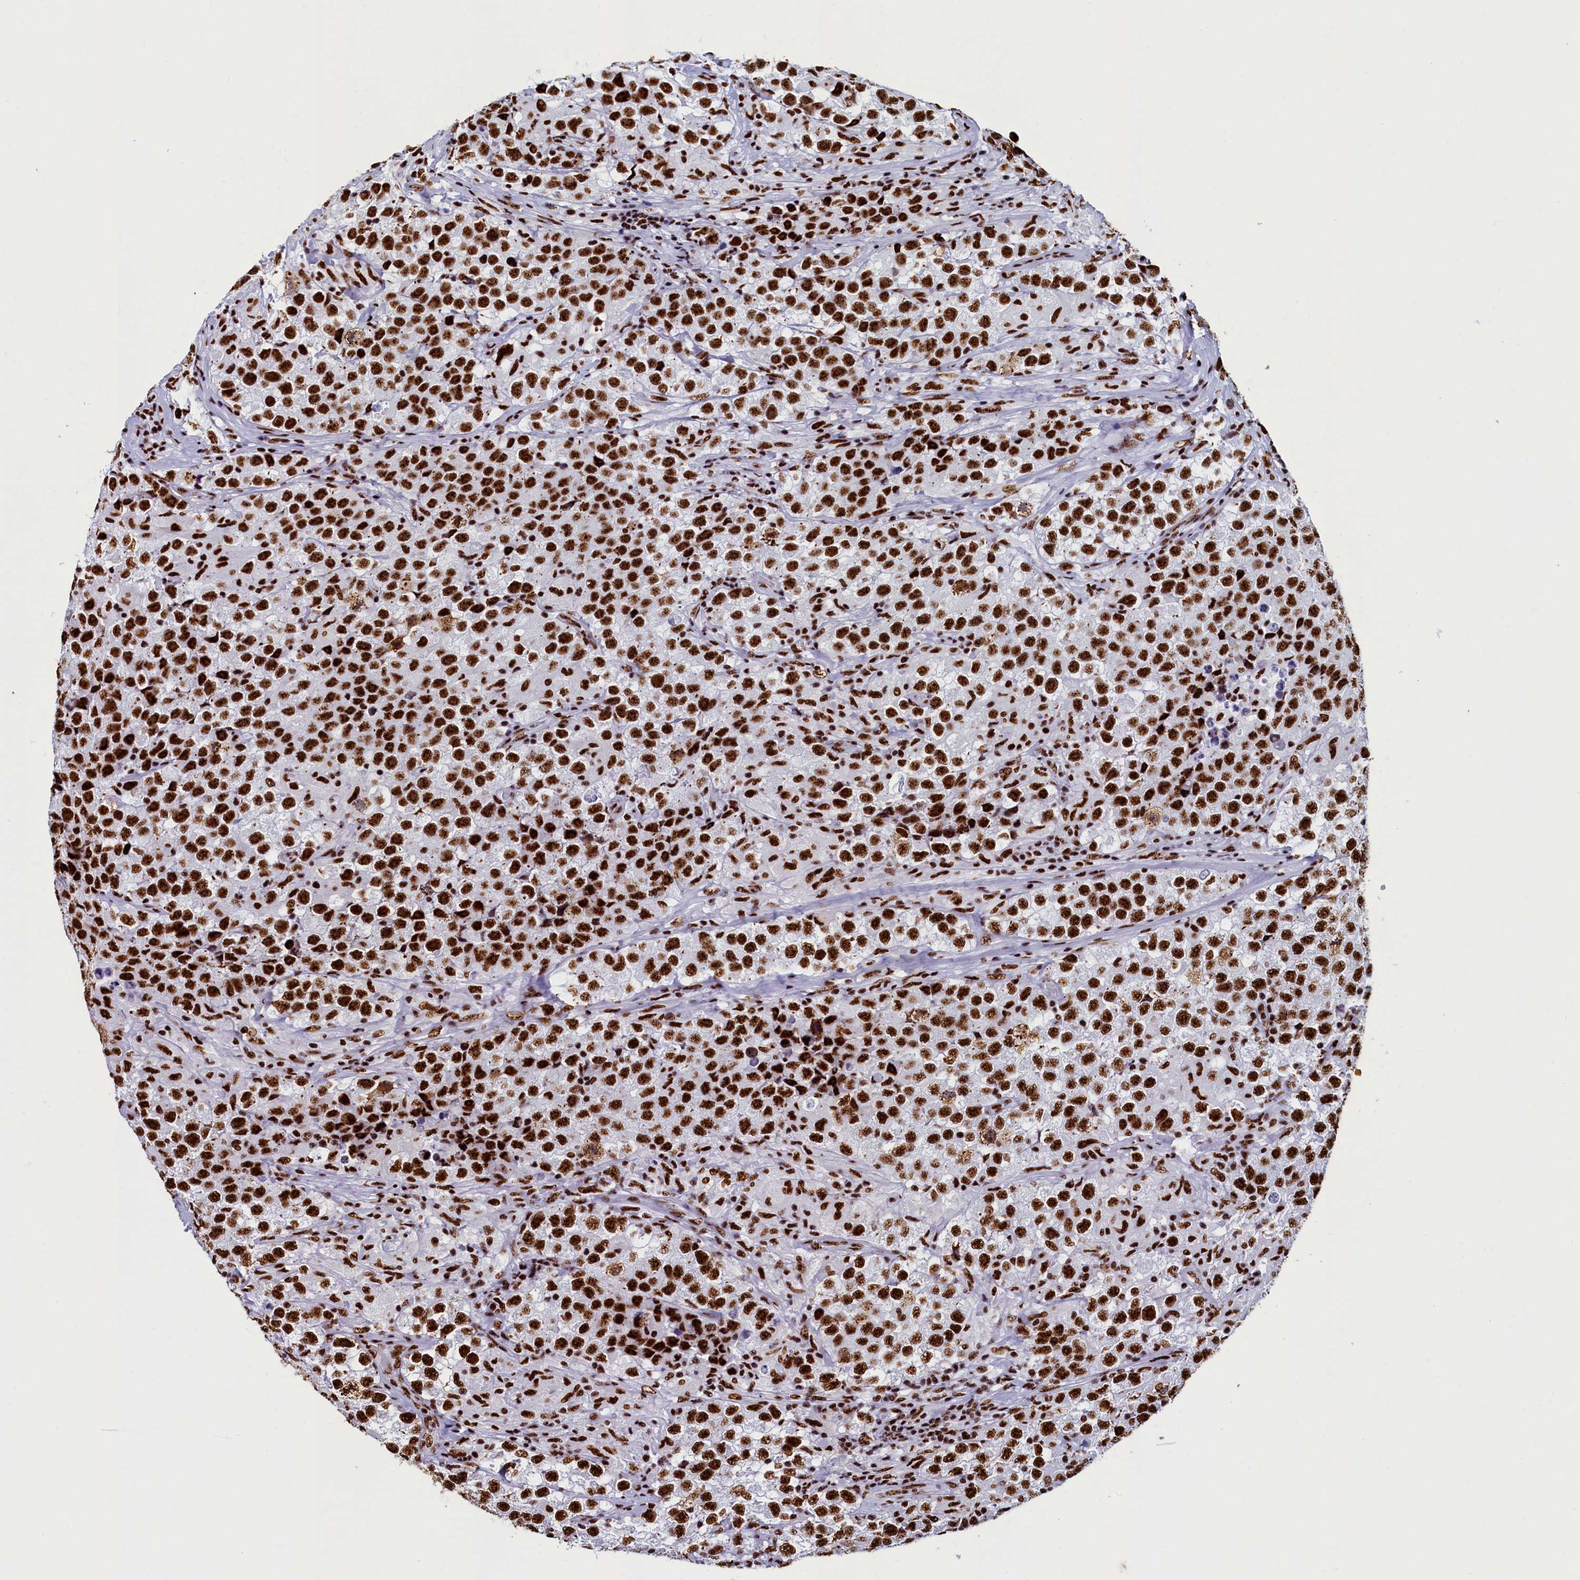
{"staining": {"intensity": "strong", "quantity": ">75%", "location": "nuclear"}, "tissue": "testis cancer", "cell_type": "Tumor cells", "image_type": "cancer", "snomed": [{"axis": "morphology", "description": "Seminoma, NOS"}, {"axis": "topography", "description": "Testis"}], "caption": "Immunohistochemistry histopathology image of testis cancer stained for a protein (brown), which displays high levels of strong nuclear positivity in approximately >75% of tumor cells.", "gene": "SRRM2", "patient": {"sex": "male", "age": 46}}